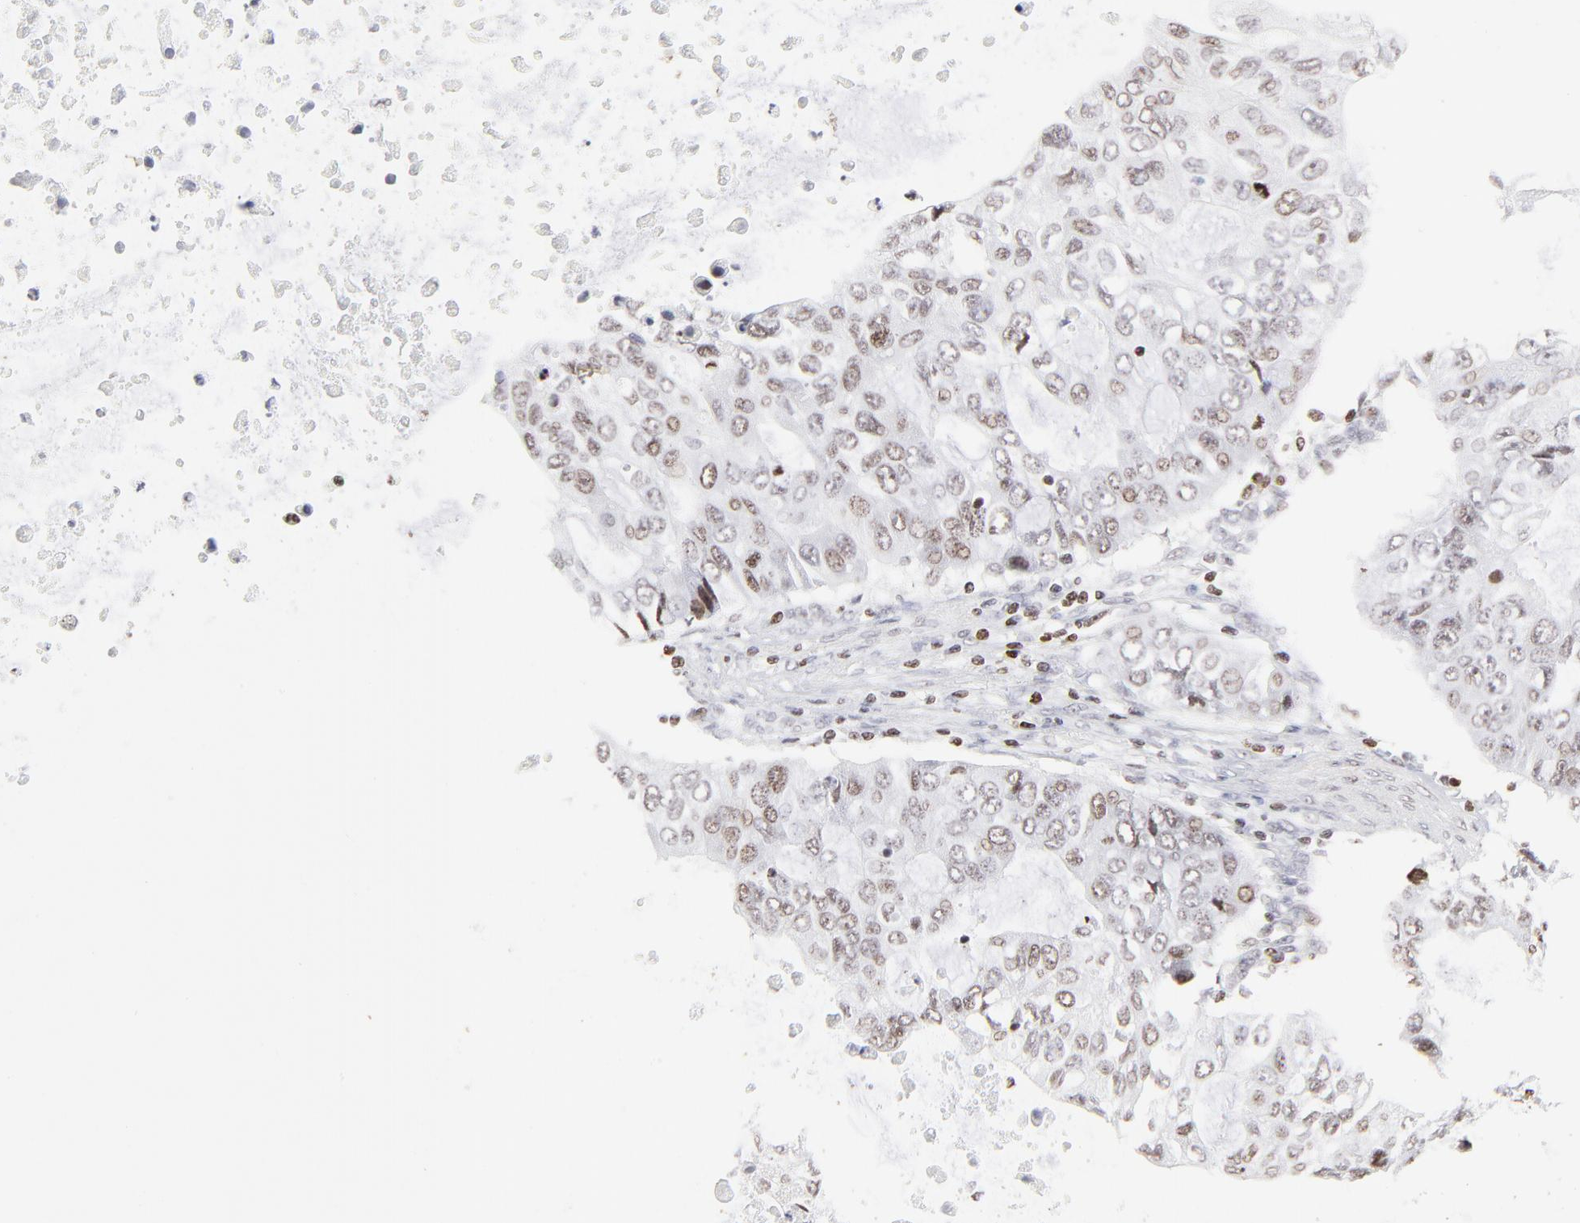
{"staining": {"intensity": "weak", "quantity": "<25%", "location": "nuclear"}, "tissue": "stomach cancer", "cell_type": "Tumor cells", "image_type": "cancer", "snomed": [{"axis": "morphology", "description": "Adenocarcinoma, NOS"}, {"axis": "topography", "description": "Stomach, upper"}], "caption": "Immunohistochemistry (IHC) image of neoplastic tissue: human stomach cancer stained with DAB demonstrates no significant protein expression in tumor cells.", "gene": "PARP1", "patient": {"sex": "female", "age": 52}}